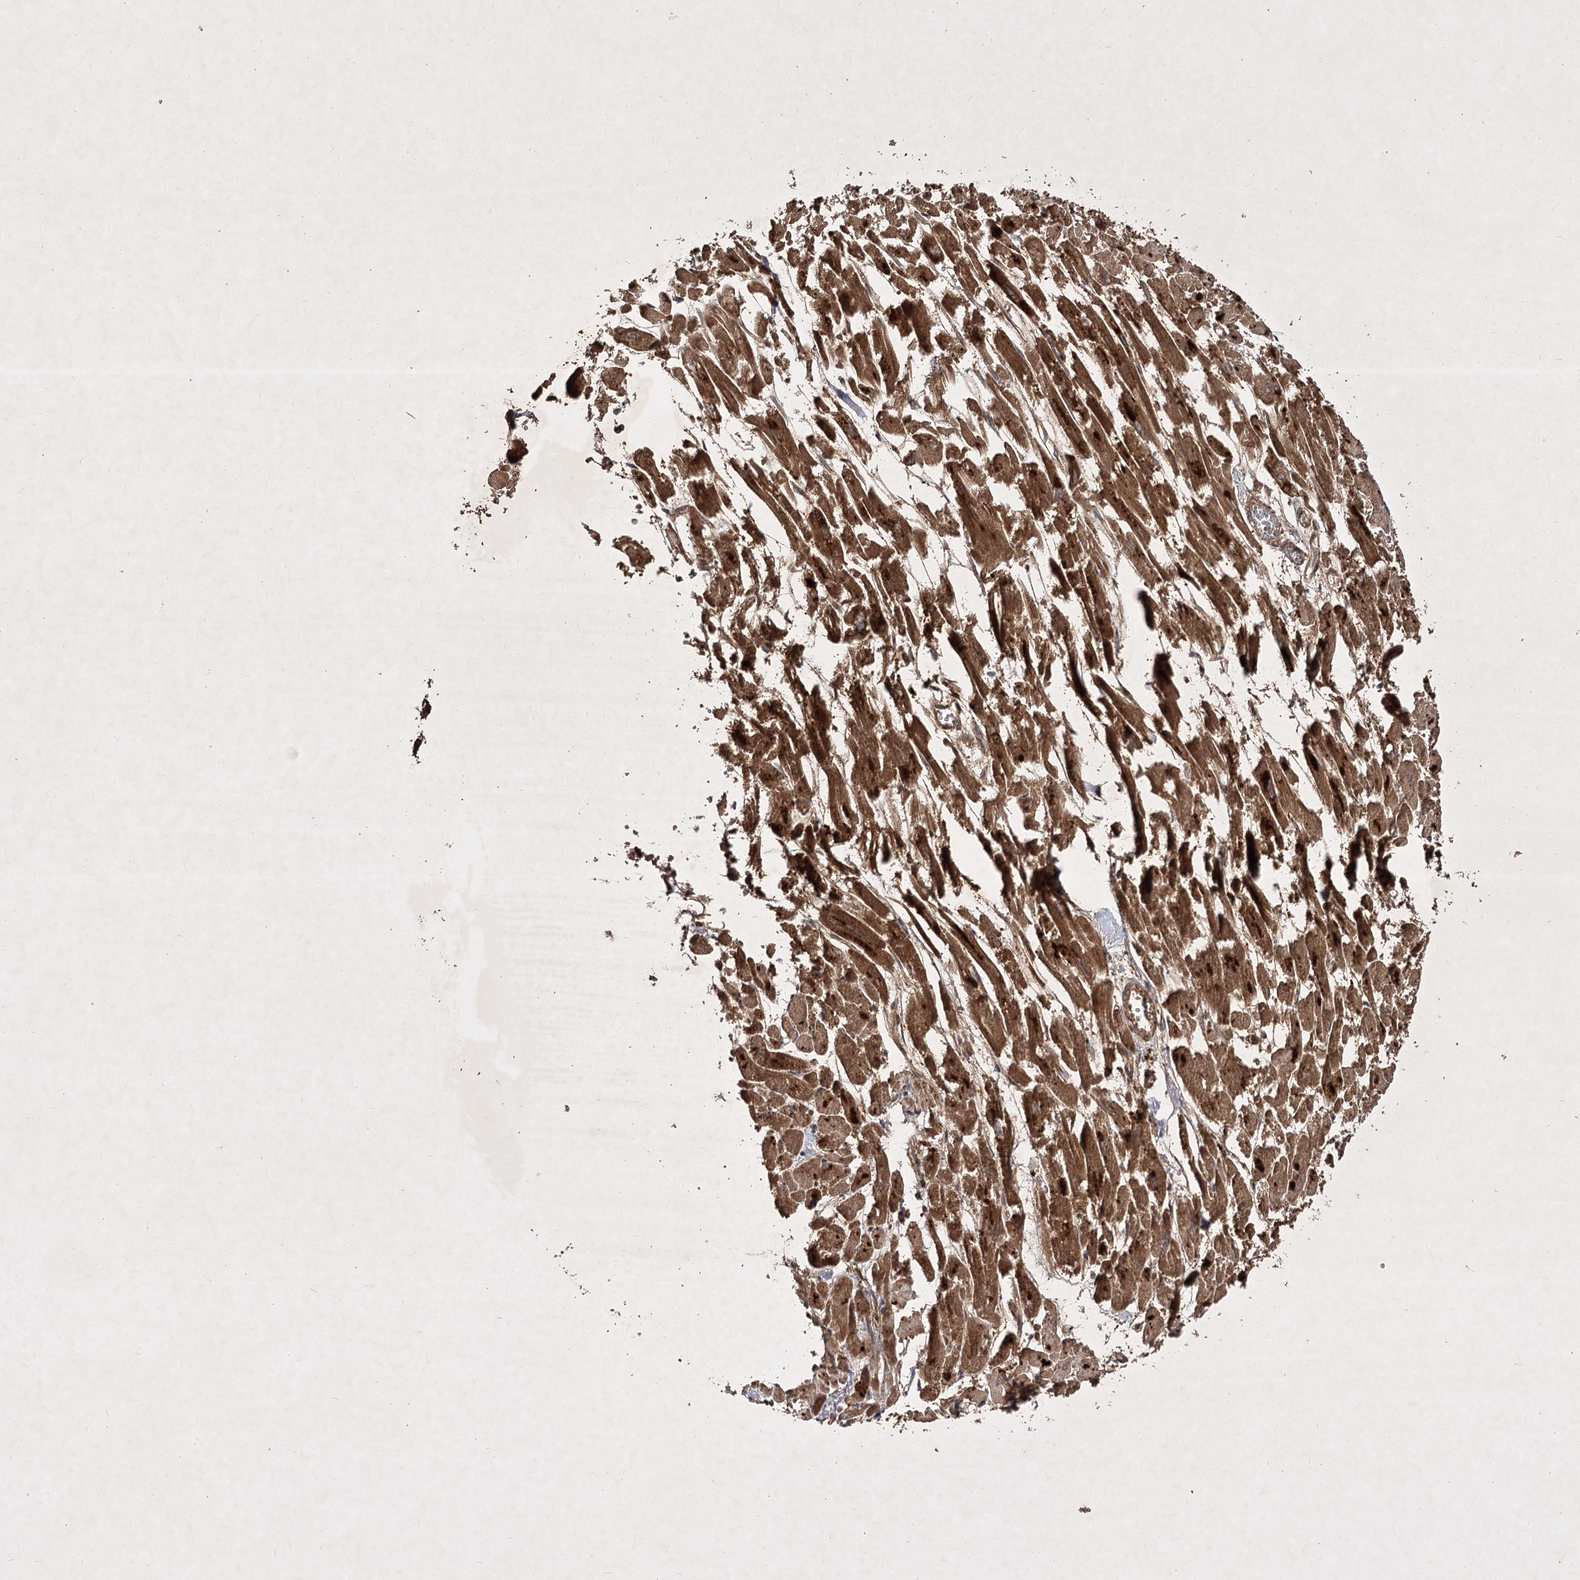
{"staining": {"intensity": "strong", "quantity": ">75%", "location": "cytoplasmic/membranous,nuclear"}, "tissue": "heart muscle", "cell_type": "Cardiomyocytes", "image_type": "normal", "snomed": [{"axis": "morphology", "description": "Normal tissue, NOS"}, {"axis": "topography", "description": "Heart"}], "caption": "This image reveals immunohistochemistry (IHC) staining of unremarkable human heart muscle, with high strong cytoplasmic/membranous,nuclear staining in approximately >75% of cardiomyocytes.", "gene": "DNAJC13", "patient": {"sex": "male", "age": 54}}